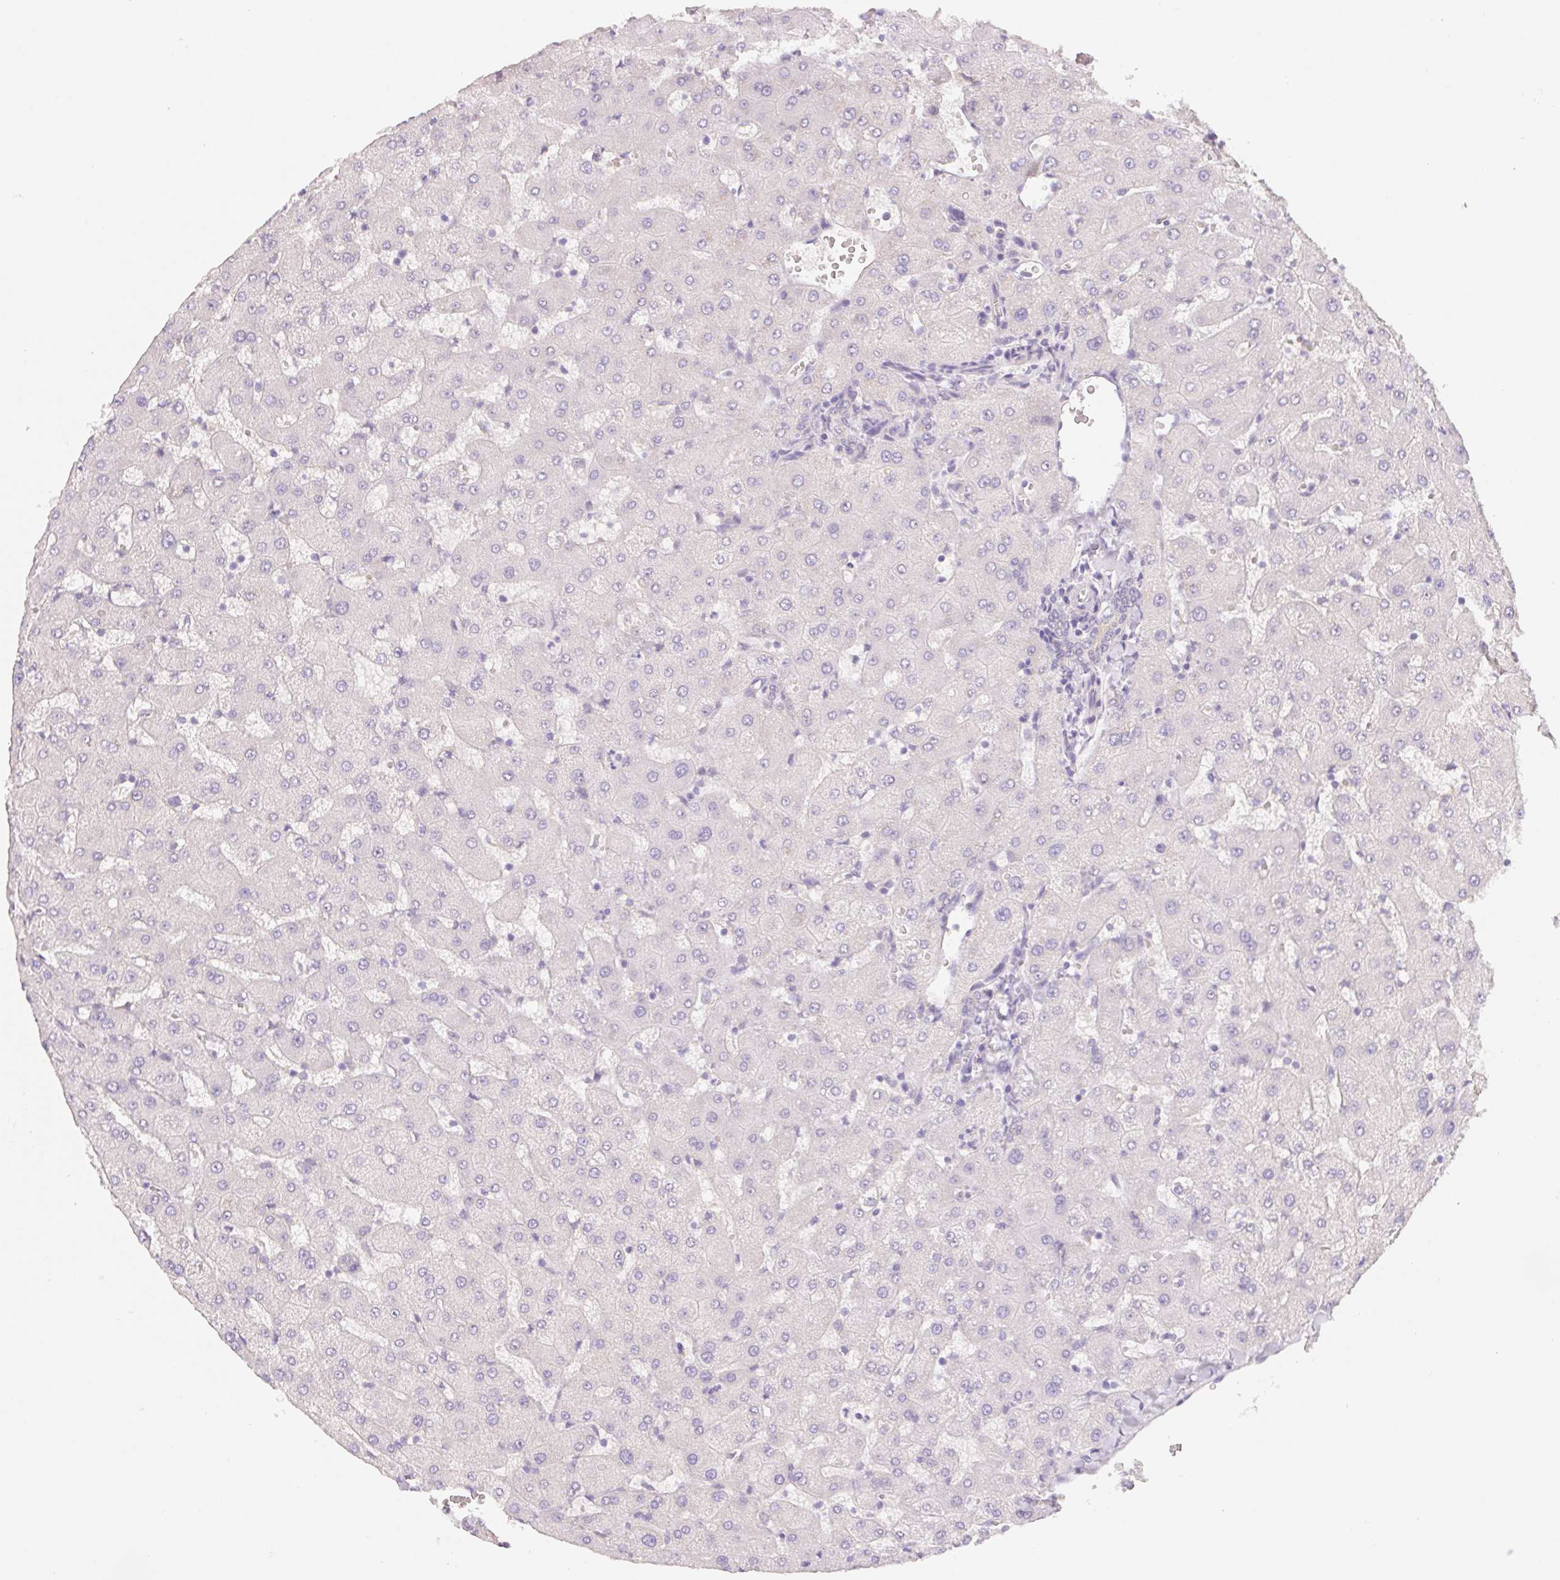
{"staining": {"intensity": "negative", "quantity": "none", "location": "none"}, "tissue": "liver", "cell_type": "Cholangiocytes", "image_type": "normal", "snomed": [{"axis": "morphology", "description": "Normal tissue, NOS"}, {"axis": "topography", "description": "Liver"}], "caption": "Histopathology image shows no significant protein positivity in cholangiocytes of normal liver. (DAB immunohistochemistry visualized using brightfield microscopy, high magnification).", "gene": "CTNND2", "patient": {"sex": "female", "age": 63}}